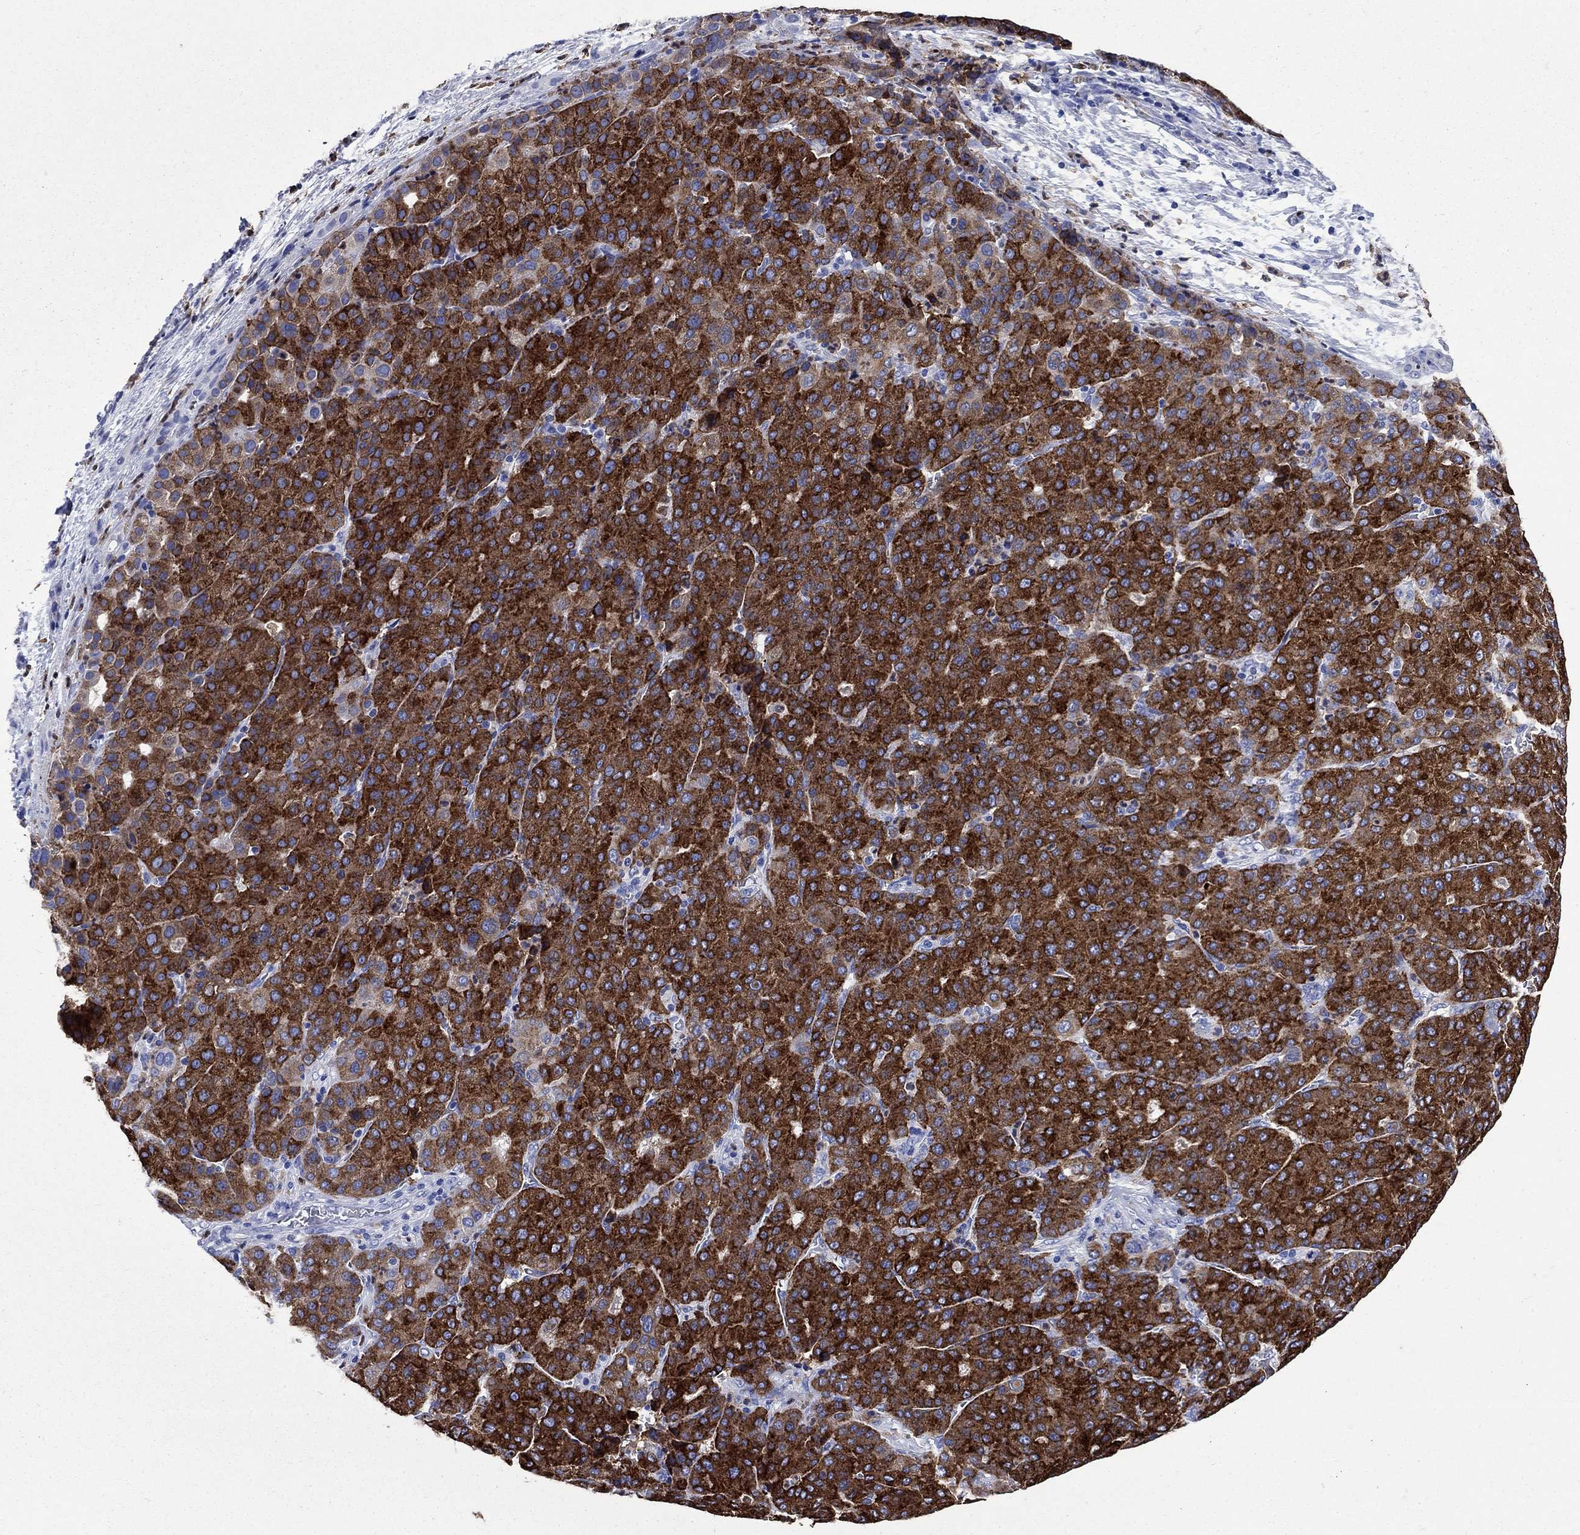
{"staining": {"intensity": "strong", "quantity": ">75%", "location": "cytoplasmic/membranous"}, "tissue": "liver cancer", "cell_type": "Tumor cells", "image_type": "cancer", "snomed": [{"axis": "morphology", "description": "Carcinoma, Hepatocellular, NOS"}, {"axis": "topography", "description": "Liver"}], "caption": "A micrograph of hepatocellular carcinoma (liver) stained for a protein demonstrates strong cytoplasmic/membranous brown staining in tumor cells.", "gene": "TFR2", "patient": {"sex": "male", "age": 65}}